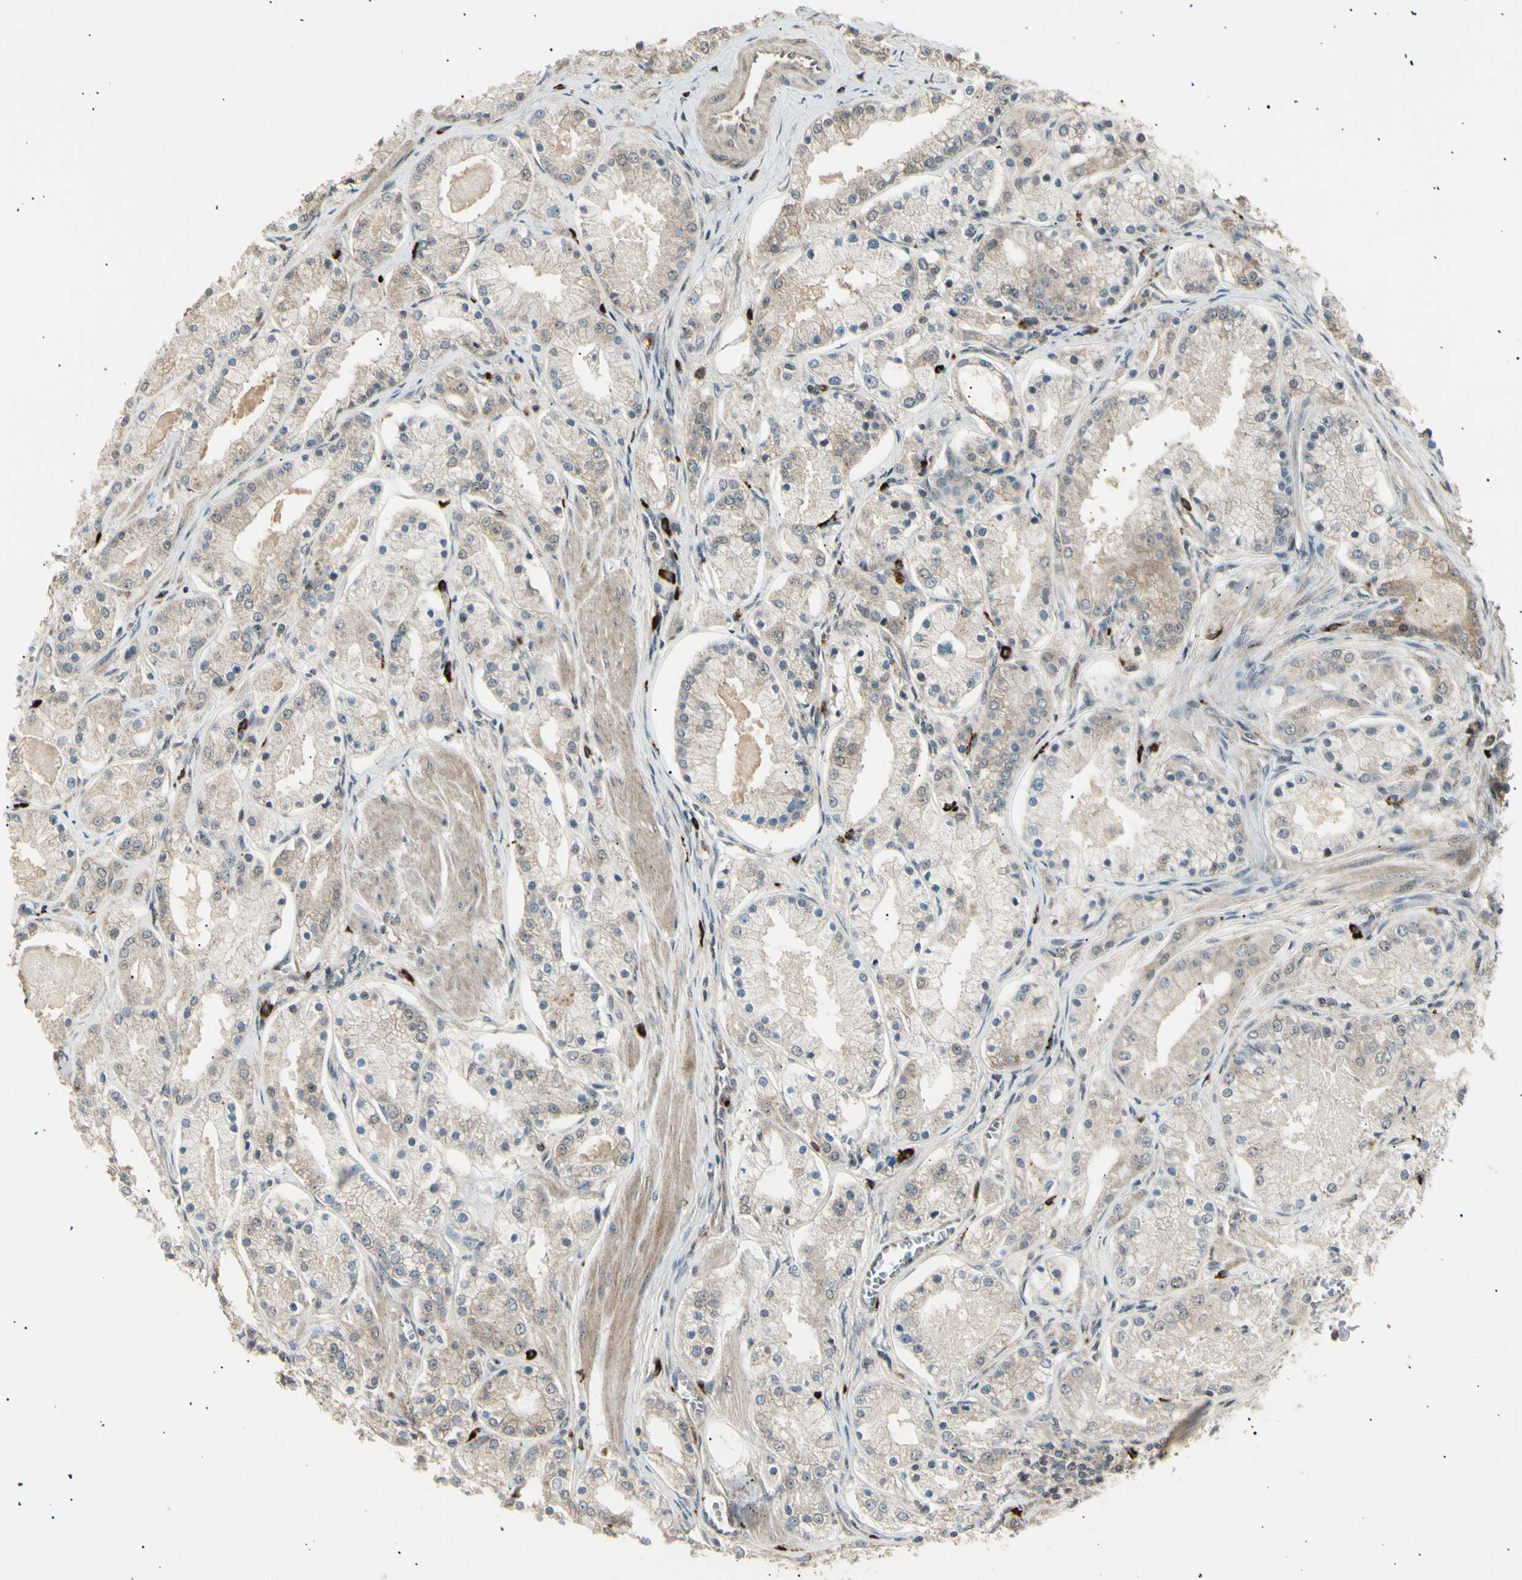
{"staining": {"intensity": "weak", "quantity": "<25%", "location": "cytoplasmic/membranous"}, "tissue": "prostate cancer", "cell_type": "Tumor cells", "image_type": "cancer", "snomed": [{"axis": "morphology", "description": "Adenocarcinoma, High grade"}, {"axis": "topography", "description": "Prostate"}], "caption": "High-grade adenocarcinoma (prostate) was stained to show a protein in brown. There is no significant positivity in tumor cells.", "gene": "NUAK2", "patient": {"sex": "male", "age": 66}}